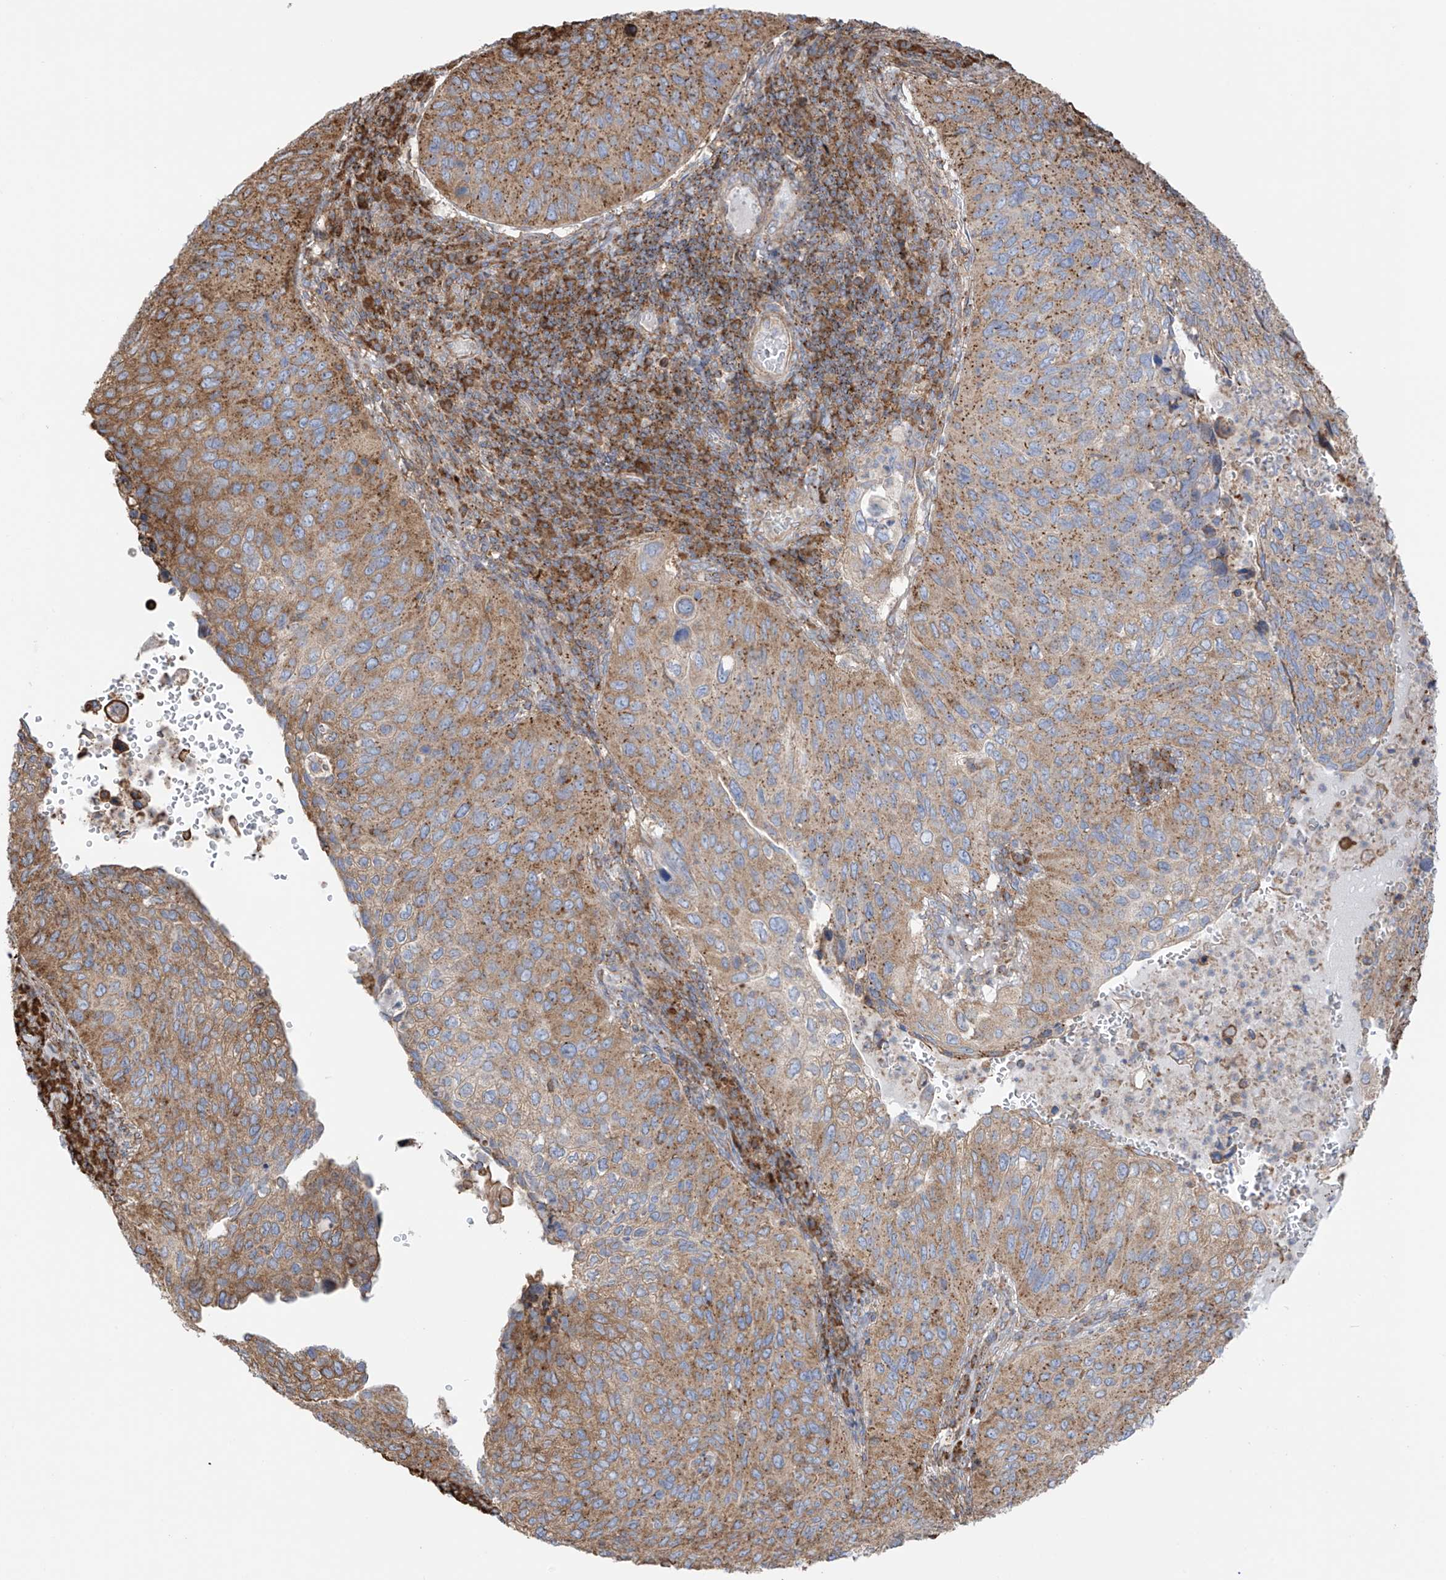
{"staining": {"intensity": "moderate", "quantity": ">75%", "location": "cytoplasmic/membranous"}, "tissue": "cervical cancer", "cell_type": "Tumor cells", "image_type": "cancer", "snomed": [{"axis": "morphology", "description": "Squamous cell carcinoma, NOS"}, {"axis": "topography", "description": "Cervix"}], "caption": "Cervical cancer was stained to show a protein in brown. There is medium levels of moderate cytoplasmic/membranous positivity in approximately >75% of tumor cells. (IHC, brightfield microscopy, high magnification).", "gene": "XKR3", "patient": {"sex": "female", "age": 38}}